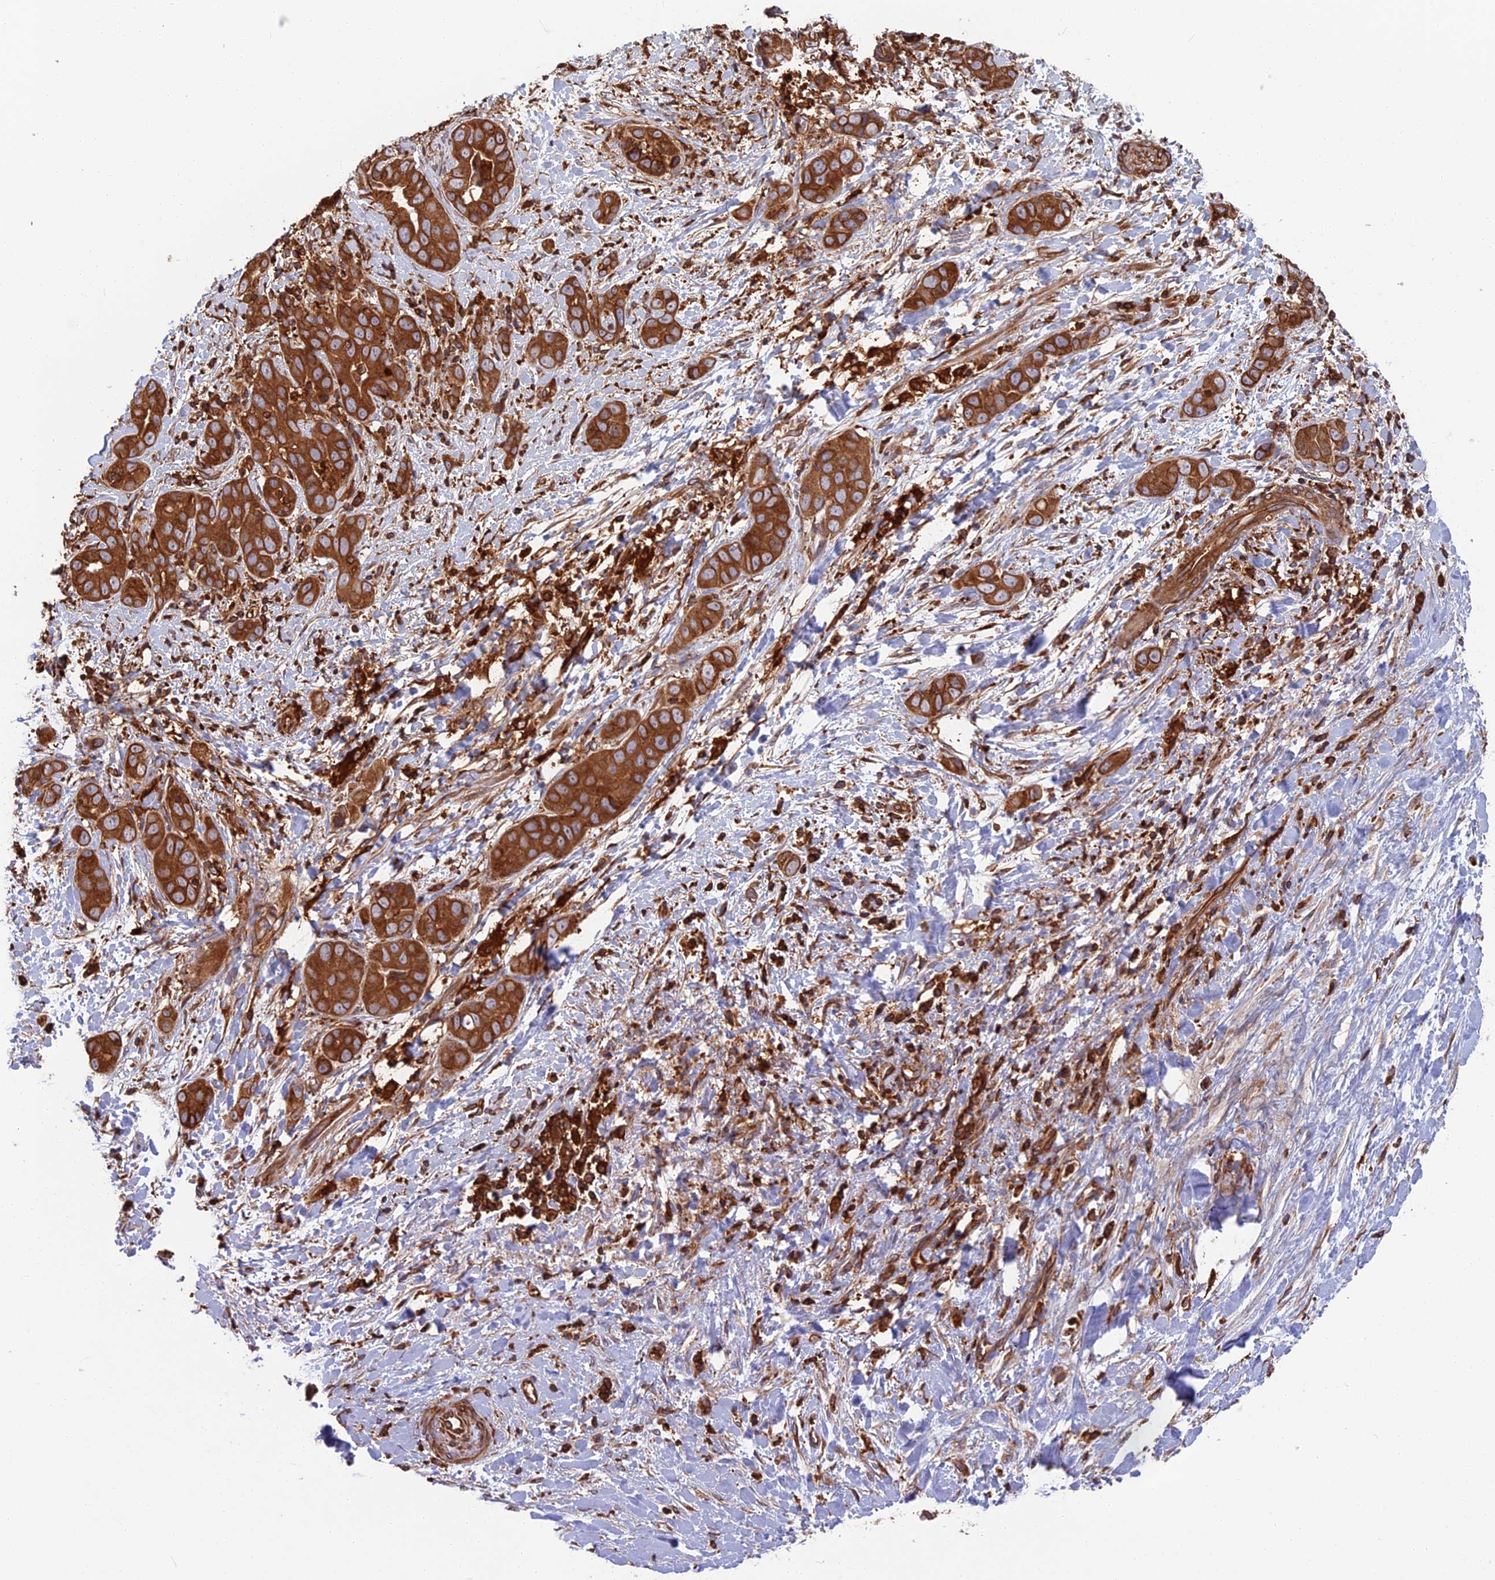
{"staining": {"intensity": "strong", "quantity": ">75%", "location": "cytoplasmic/membranous"}, "tissue": "liver cancer", "cell_type": "Tumor cells", "image_type": "cancer", "snomed": [{"axis": "morphology", "description": "Cholangiocarcinoma"}, {"axis": "topography", "description": "Liver"}], "caption": "Protein expression analysis of human liver cancer (cholangiocarcinoma) reveals strong cytoplasmic/membranous expression in approximately >75% of tumor cells.", "gene": "WDR1", "patient": {"sex": "female", "age": 52}}